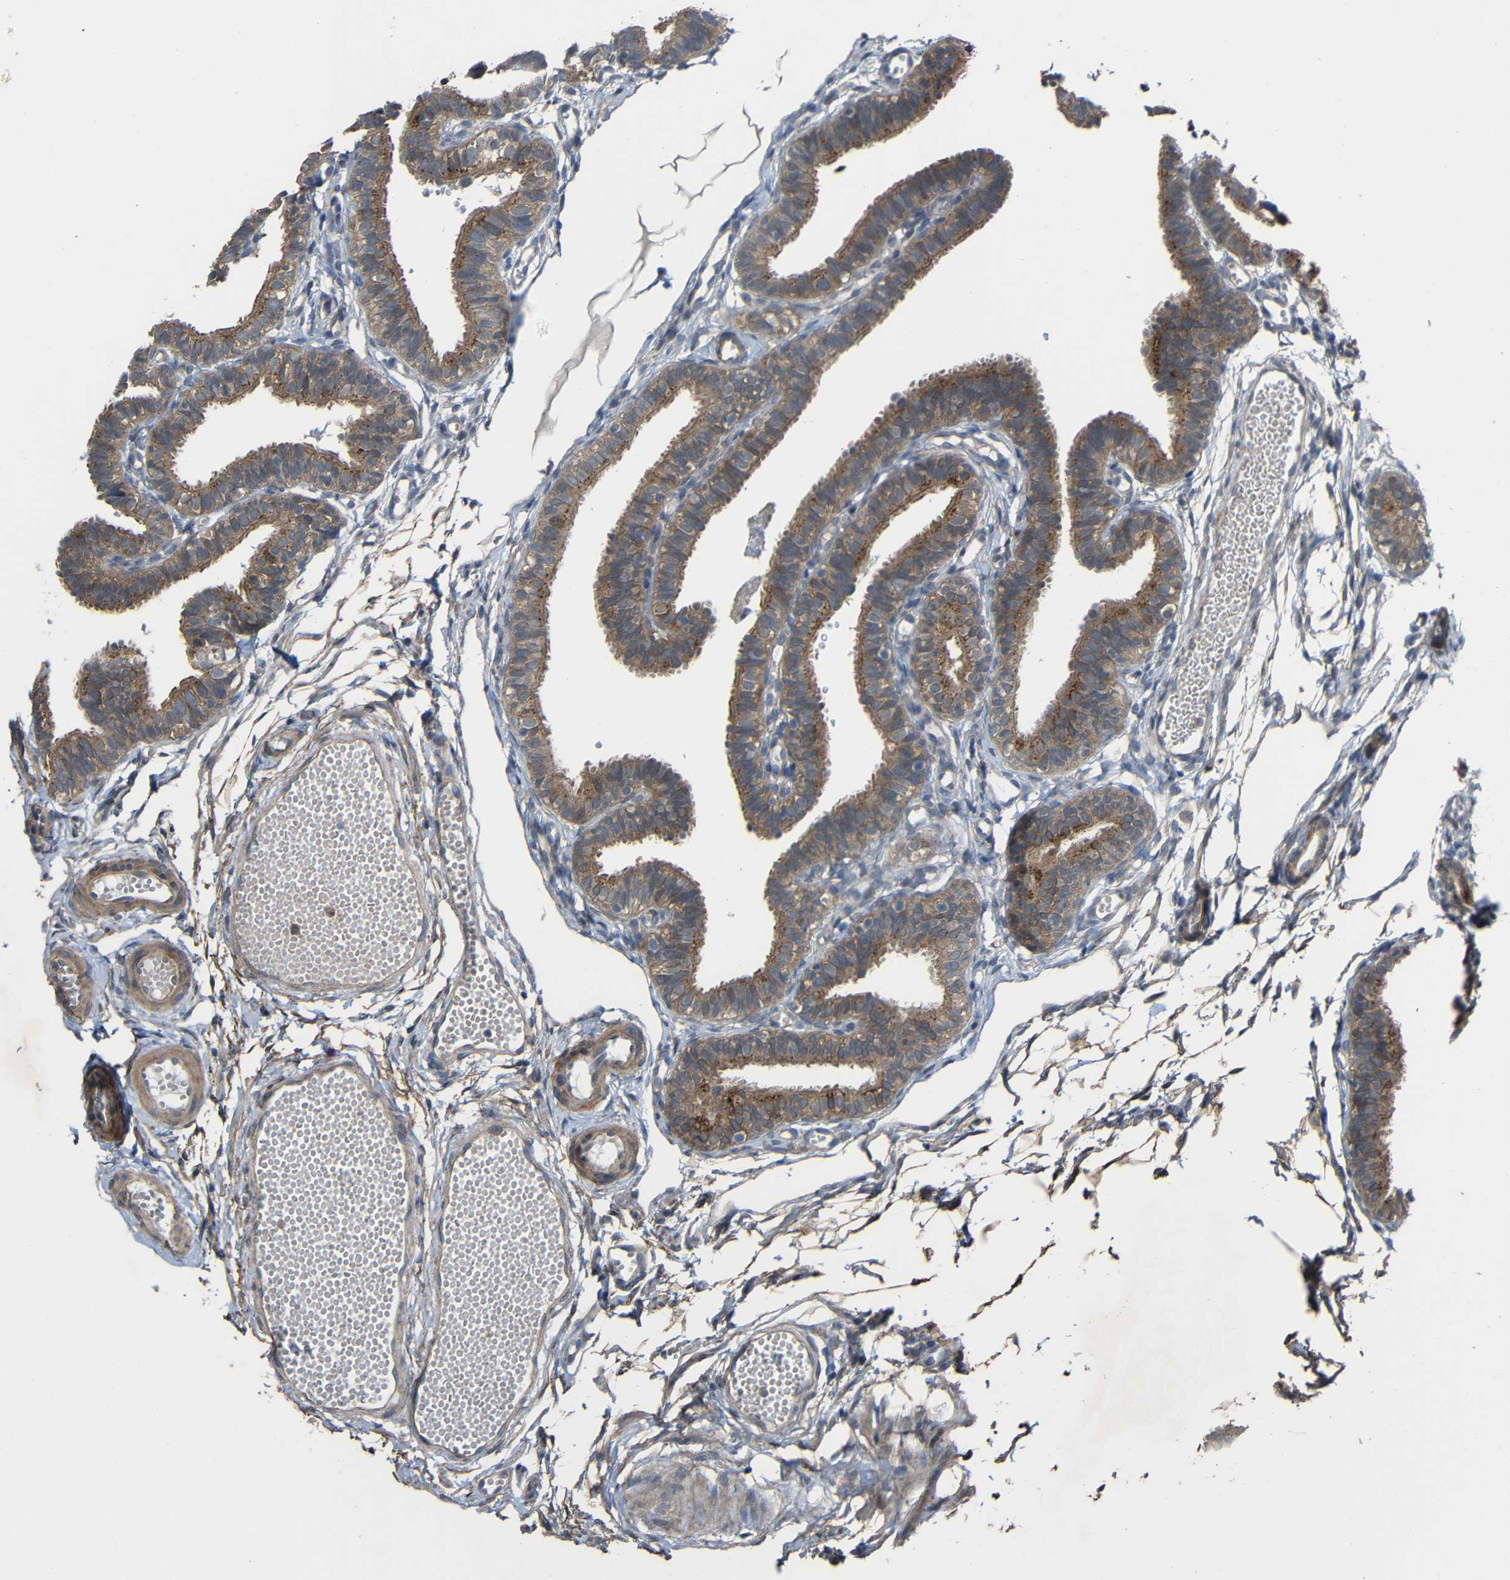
{"staining": {"intensity": "moderate", "quantity": ">75%", "location": "cytoplasmic/membranous"}, "tissue": "fallopian tube", "cell_type": "Glandular cells", "image_type": "normal", "snomed": [{"axis": "morphology", "description": "Normal tissue, NOS"}, {"axis": "topography", "description": "Fallopian tube"}, {"axis": "topography", "description": "Placenta"}], "caption": "Fallopian tube stained with a brown dye displays moderate cytoplasmic/membranous positive staining in approximately >75% of glandular cells.", "gene": "CHST9", "patient": {"sex": "female", "age": 34}}